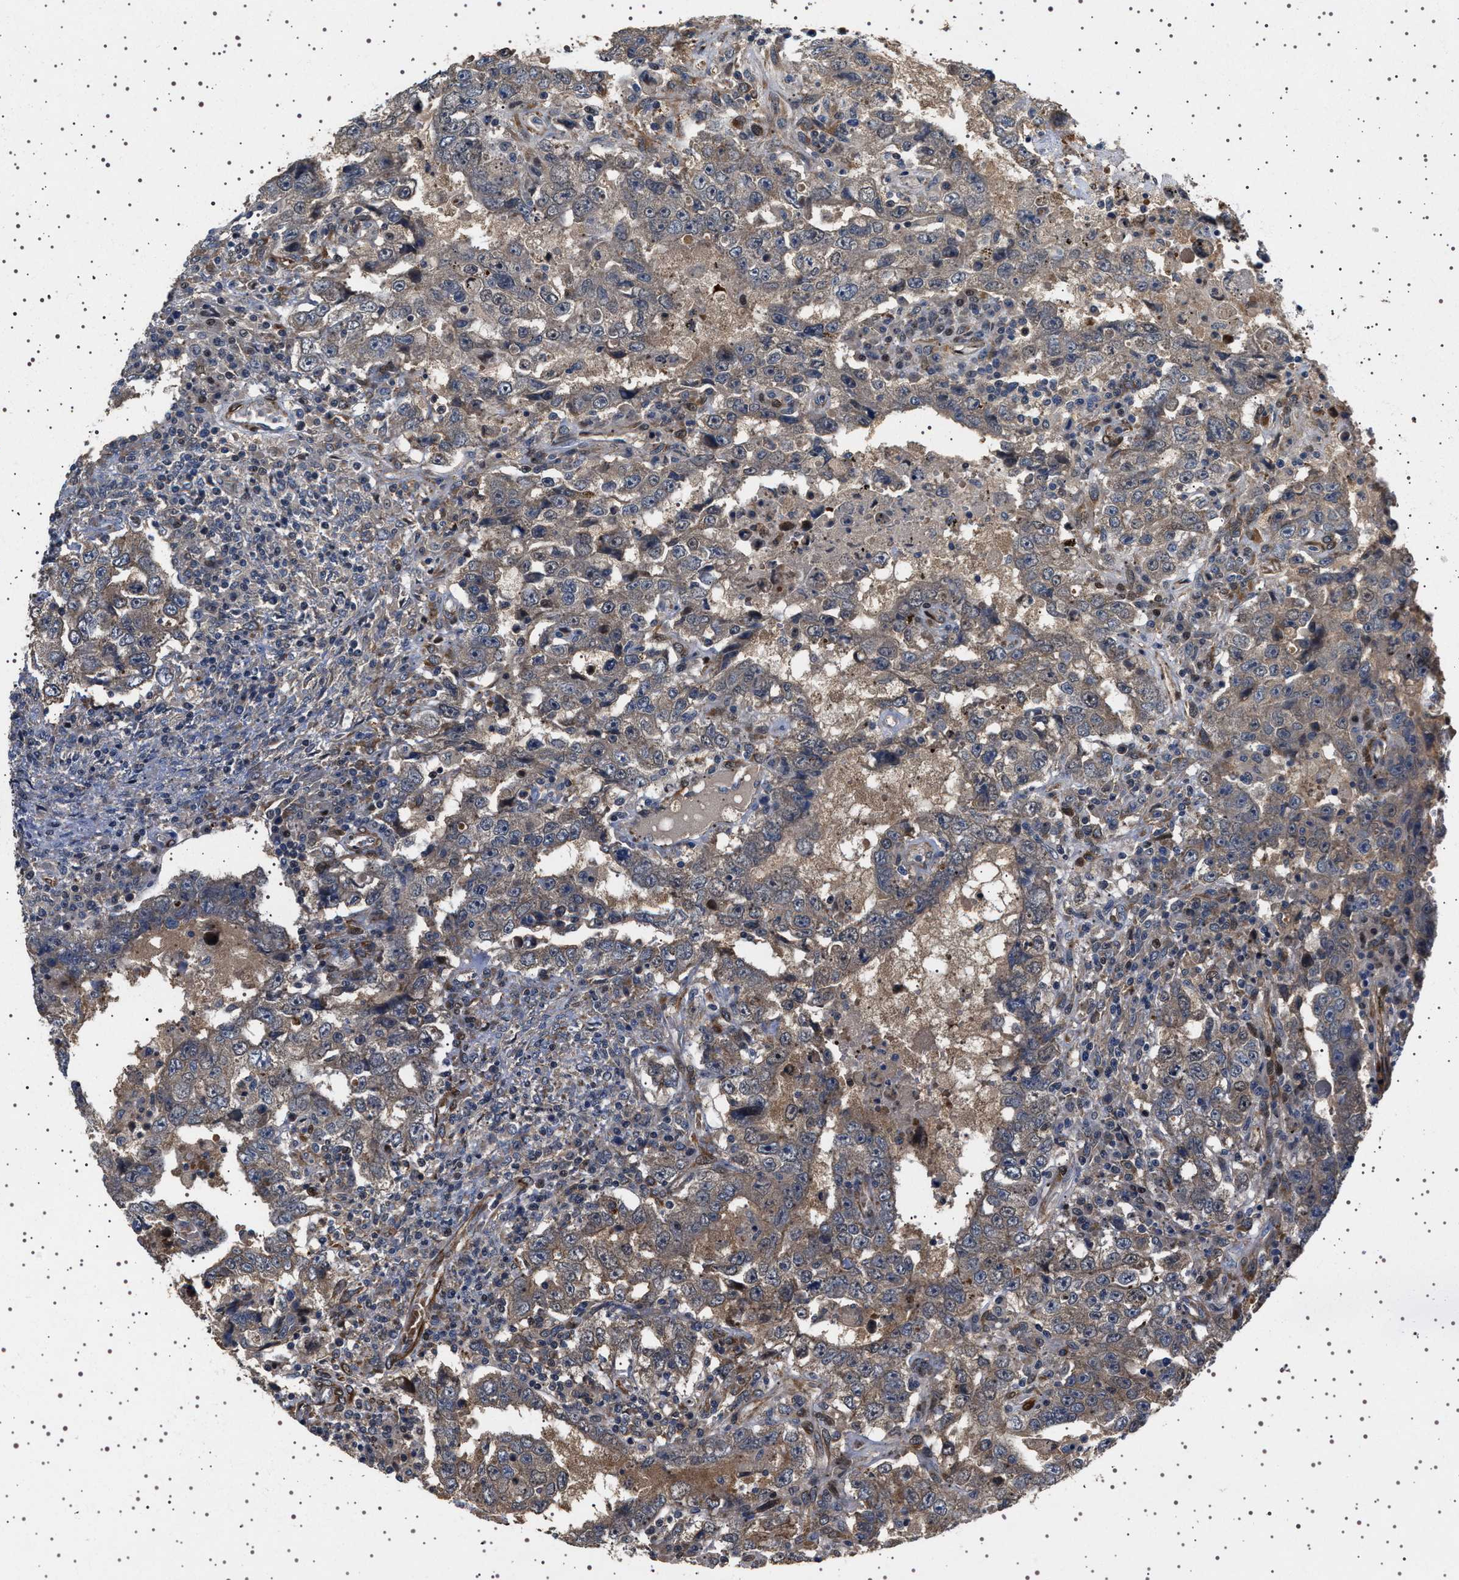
{"staining": {"intensity": "weak", "quantity": "25%-75%", "location": "cytoplasmic/membranous"}, "tissue": "testis cancer", "cell_type": "Tumor cells", "image_type": "cancer", "snomed": [{"axis": "morphology", "description": "Carcinoma, Embryonal, NOS"}, {"axis": "topography", "description": "Testis"}], "caption": "Immunohistochemistry (IHC) (DAB (3,3'-diaminobenzidine)) staining of human testis embryonal carcinoma shows weak cytoplasmic/membranous protein positivity in about 25%-75% of tumor cells.", "gene": "GUCY1B1", "patient": {"sex": "male", "age": 26}}